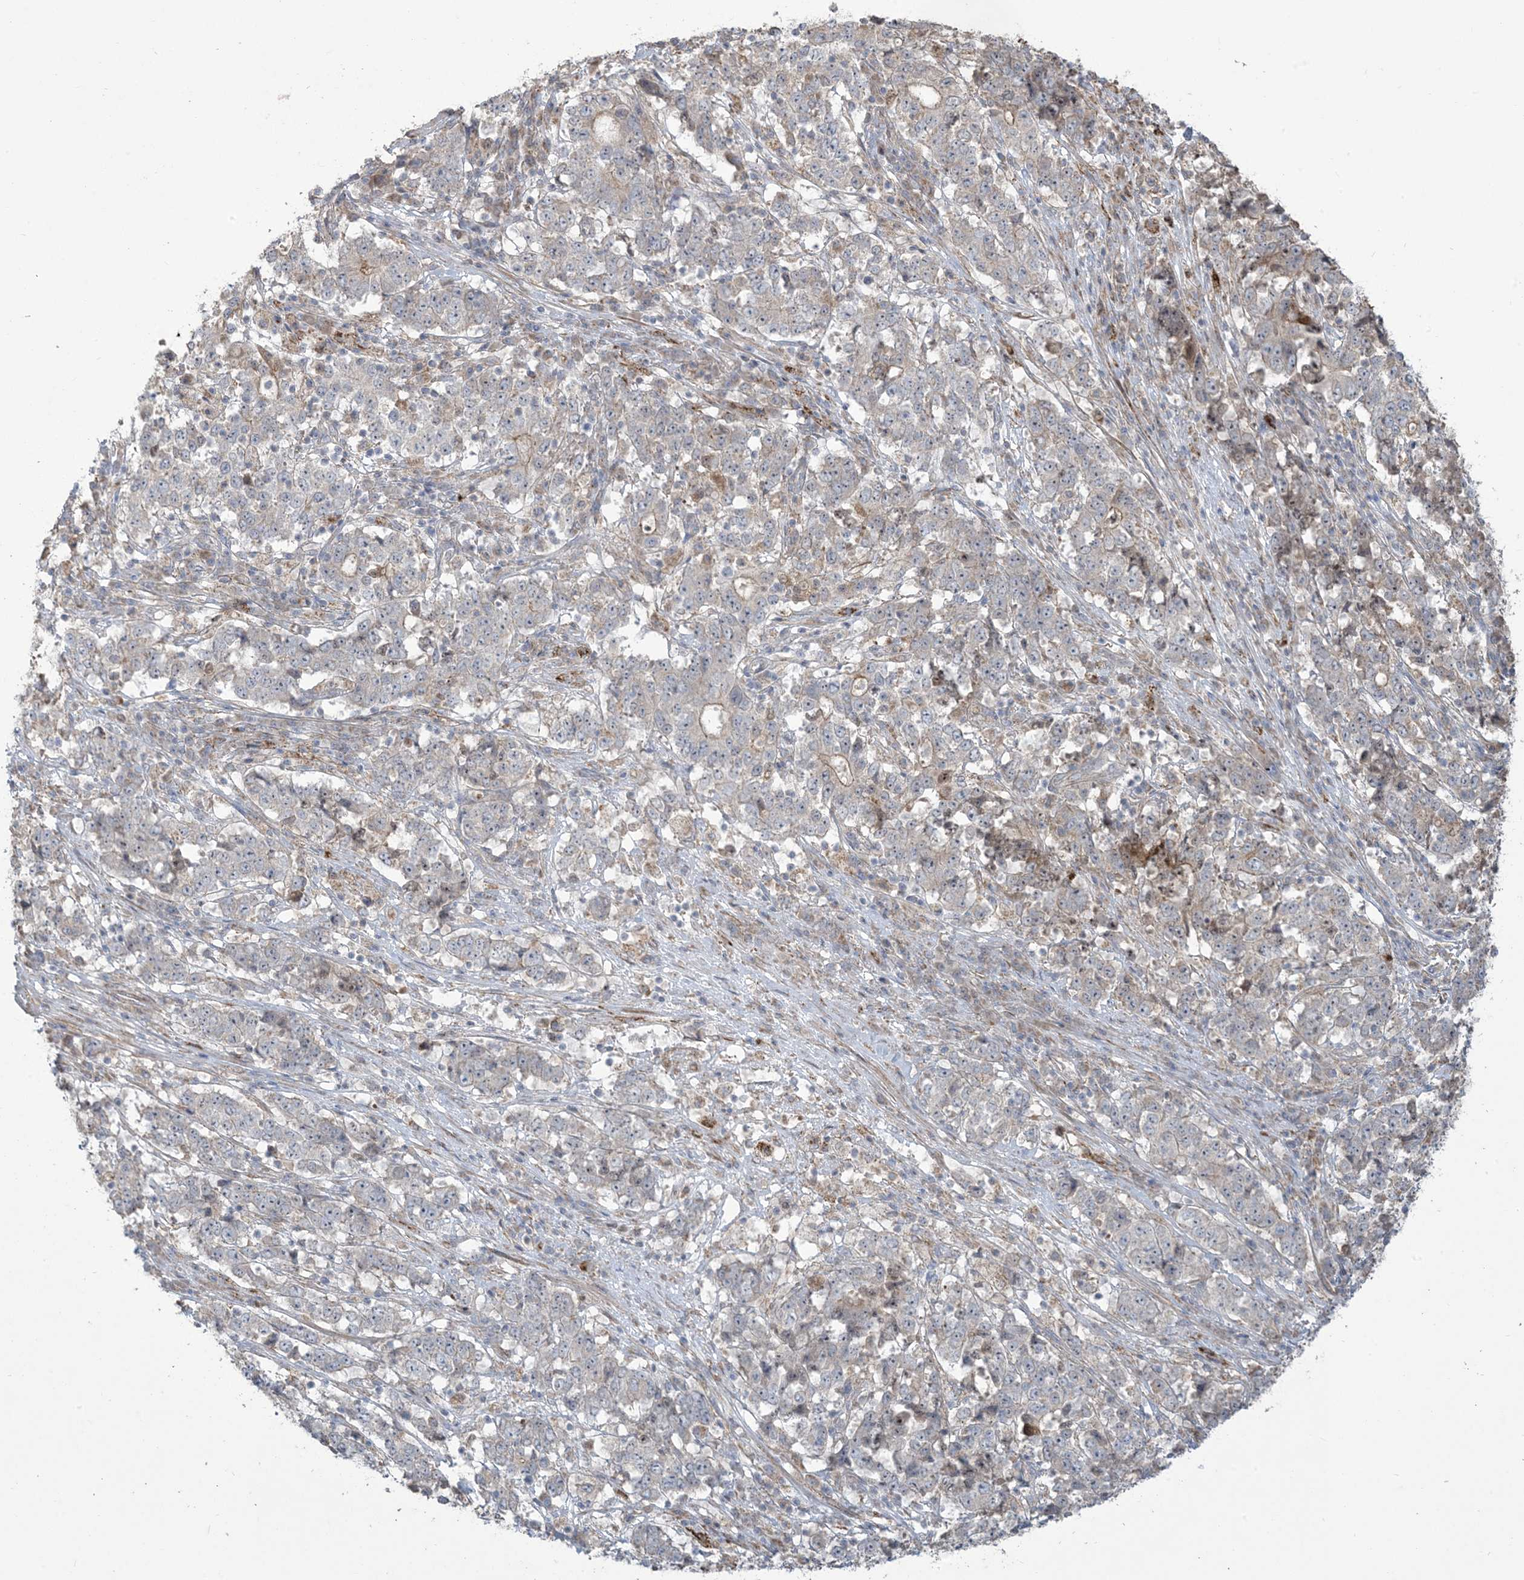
{"staining": {"intensity": "negative", "quantity": "none", "location": "none"}, "tissue": "stomach cancer", "cell_type": "Tumor cells", "image_type": "cancer", "snomed": [{"axis": "morphology", "description": "Adenocarcinoma, NOS"}, {"axis": "topography", "description": "Stomach"}], "caption": "An immunohistochemistry histopathology image of adenocarcinoma (stomach) is shown. There is no staining in tumor cells of adenocarcinoma (stomach).", "gene": "KLHL18", "patient": {"sex": "male", "age": 59}}